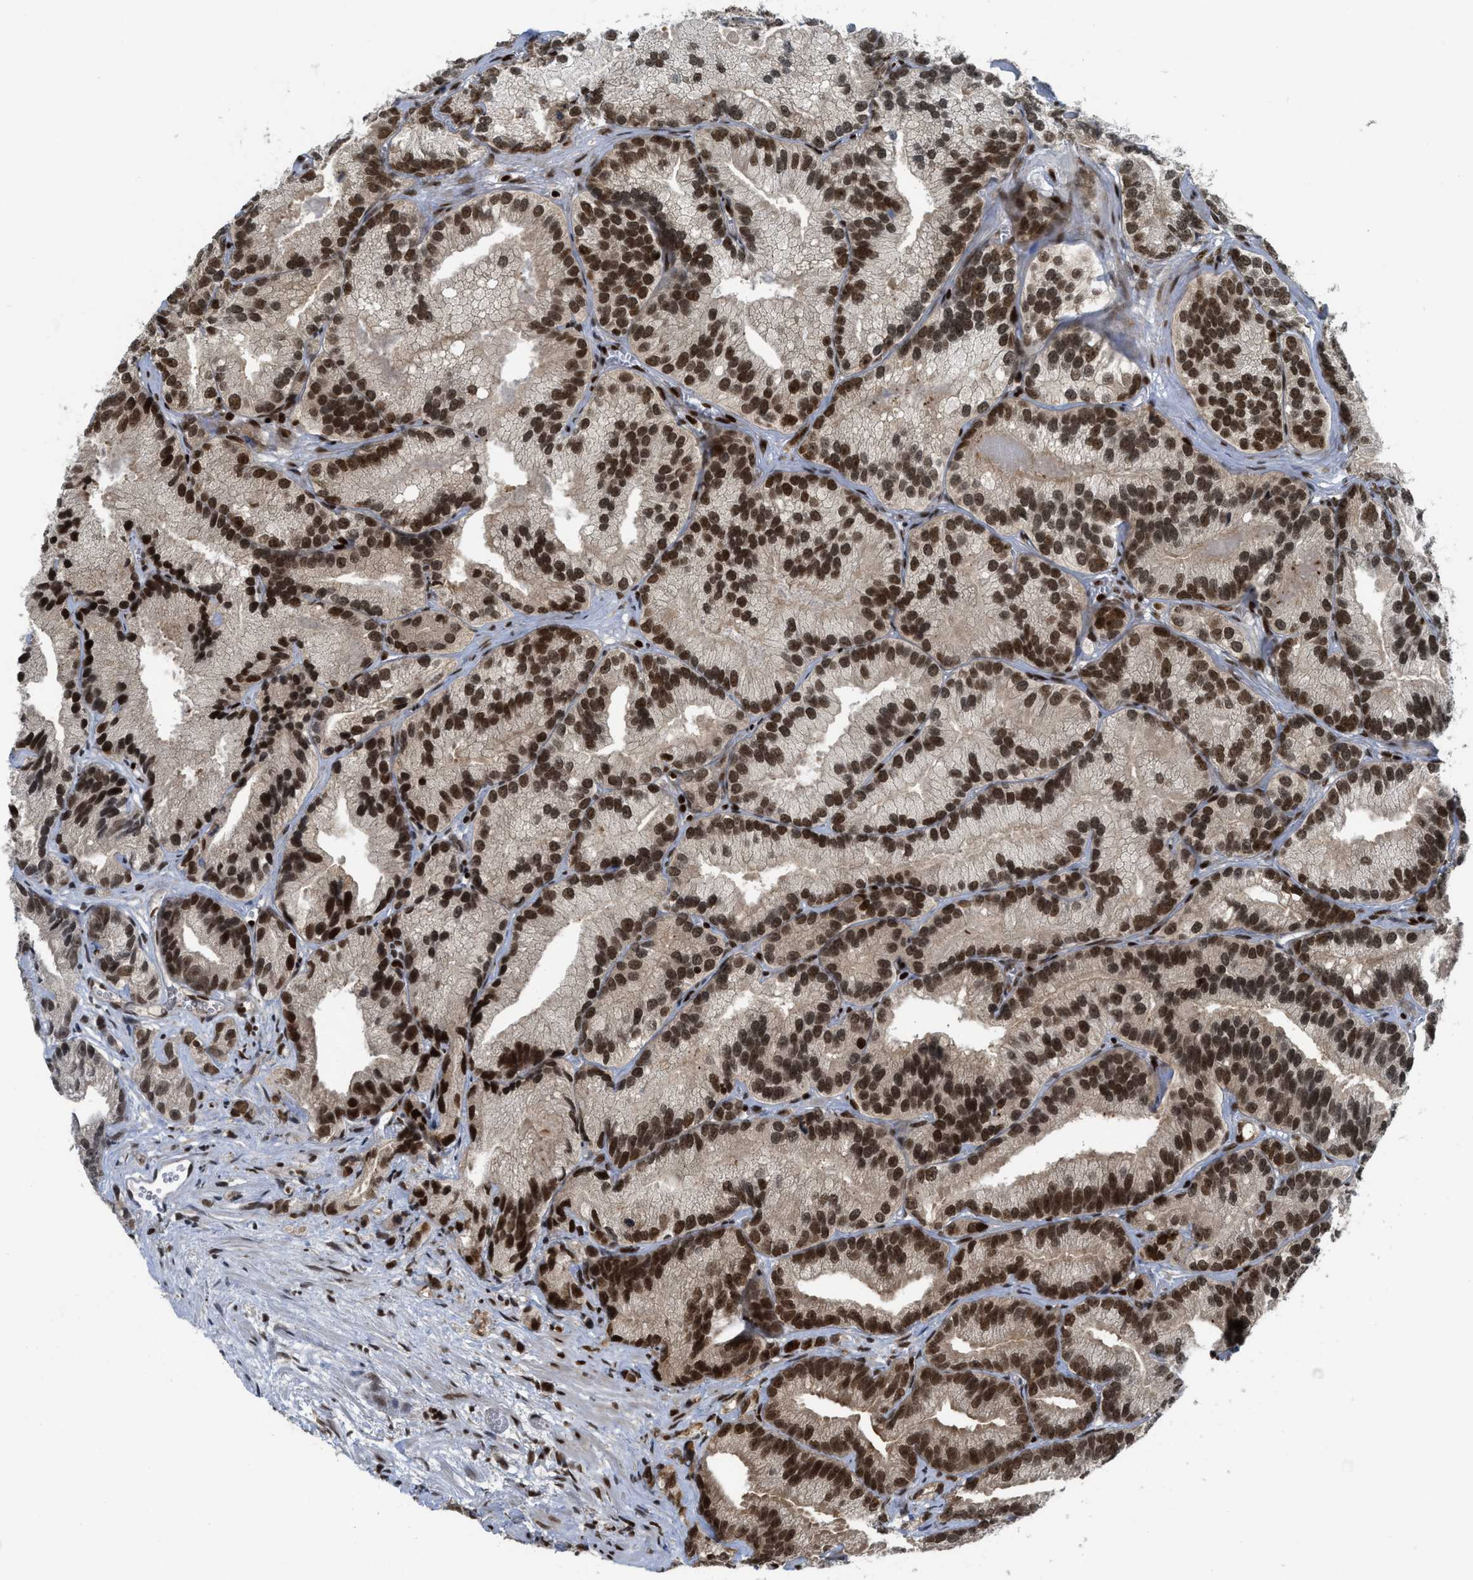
{"staining": {"intensity": "strong", "quantity": ">75%", "location": "nuclear"}, "tissue": "prostate cancer", "cell_type": "Tumor cells", "image_type": "cancer", "snomed": [{"axis": "morphology", "description": "Adenocarcinoma, Low grade"}, {"axis": "topography", "description": "Prostate"}], "caption": "Strong nuclear staining for a protein is present in approximately >75% of tumor cells of prostate low-grade adenocarcinoma using immunohistochemistry (IHC).", "gene": "RFX5", "patient": {"sex": "male", "age": 89}}